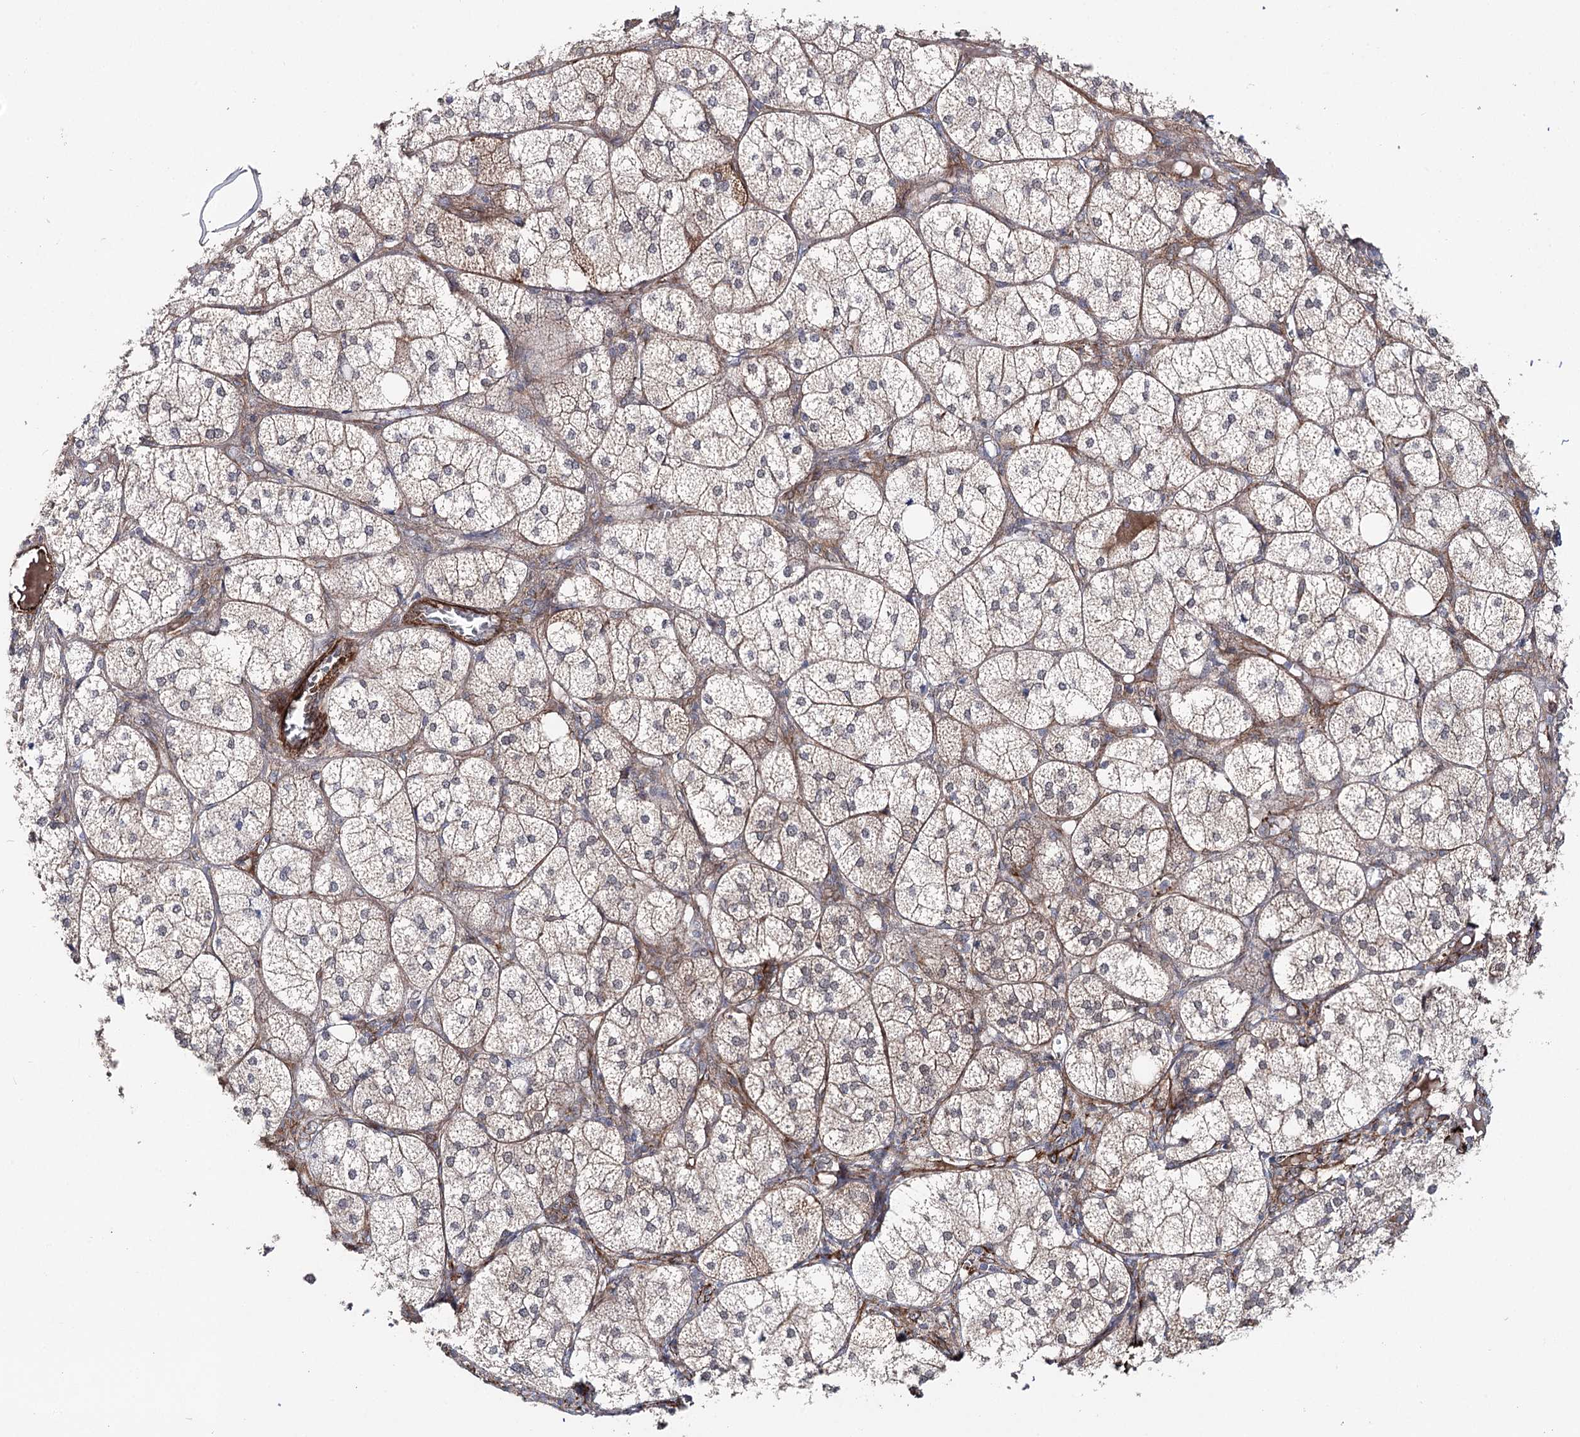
{"staining": {"intensity": "strong", "quantity": "<25%", "location": "cytoplasmic/membranous,nuclear"}, "tissue": "adrenal gland", "cell_type": "Glandular cells", "image_type": "normal", "snomed": [{"axis": "morphology", "description": "Normal tissue, NOS"}, {"axis": "topography", "description": "Adrenal gland"}], "caption": "Immunohistochemical staining of benign human adrenal gland exhibits strong cytoplasmic/membranous,nuclear protein staining in about <25% of glandular cells.", "gene": "MIB1", "patient": {"sex": "female", "age": 61}}